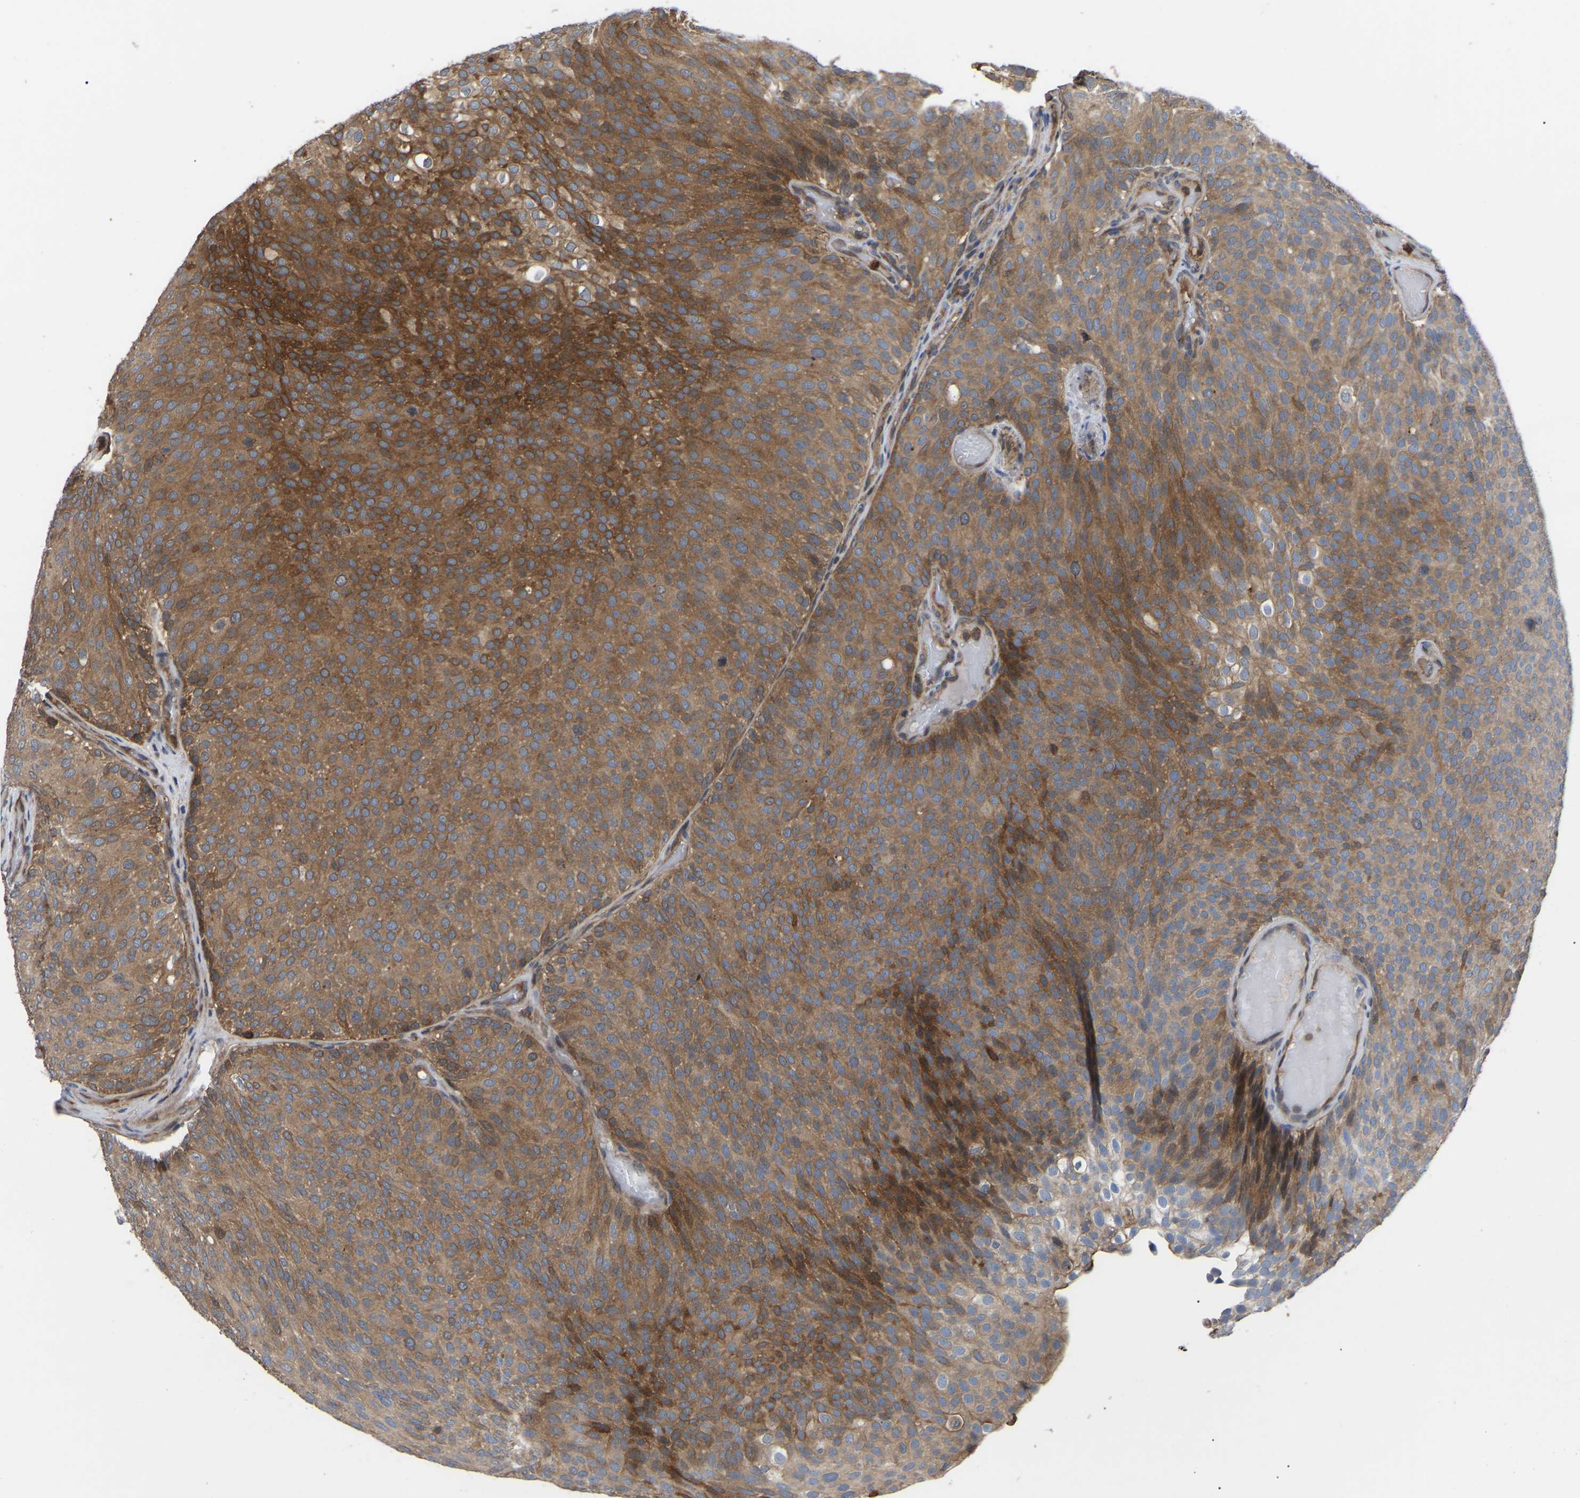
{"staining": {"intensity": "moderate", "quantity": ">75%", "location": "cytoplasmic/membranous"}, "tissue": "urothelial cancer", "cell_type": "Tumor cells", "image_type": "cancer", "snomed": [{"axis": "morphology", "description": "Urothelial carcinoma, Low grade"}, {"axis": "topography", "description": "Urinary bladder"}], "caption": "This image shows immunohistochemistry staining of urothelial carcinoma (low-grade), with medium moderate cytoplasmic/membranous positivity in about >75% of tumor cells.", "gene": "CIT", "patient": {"sex": "male", "age": 78}}